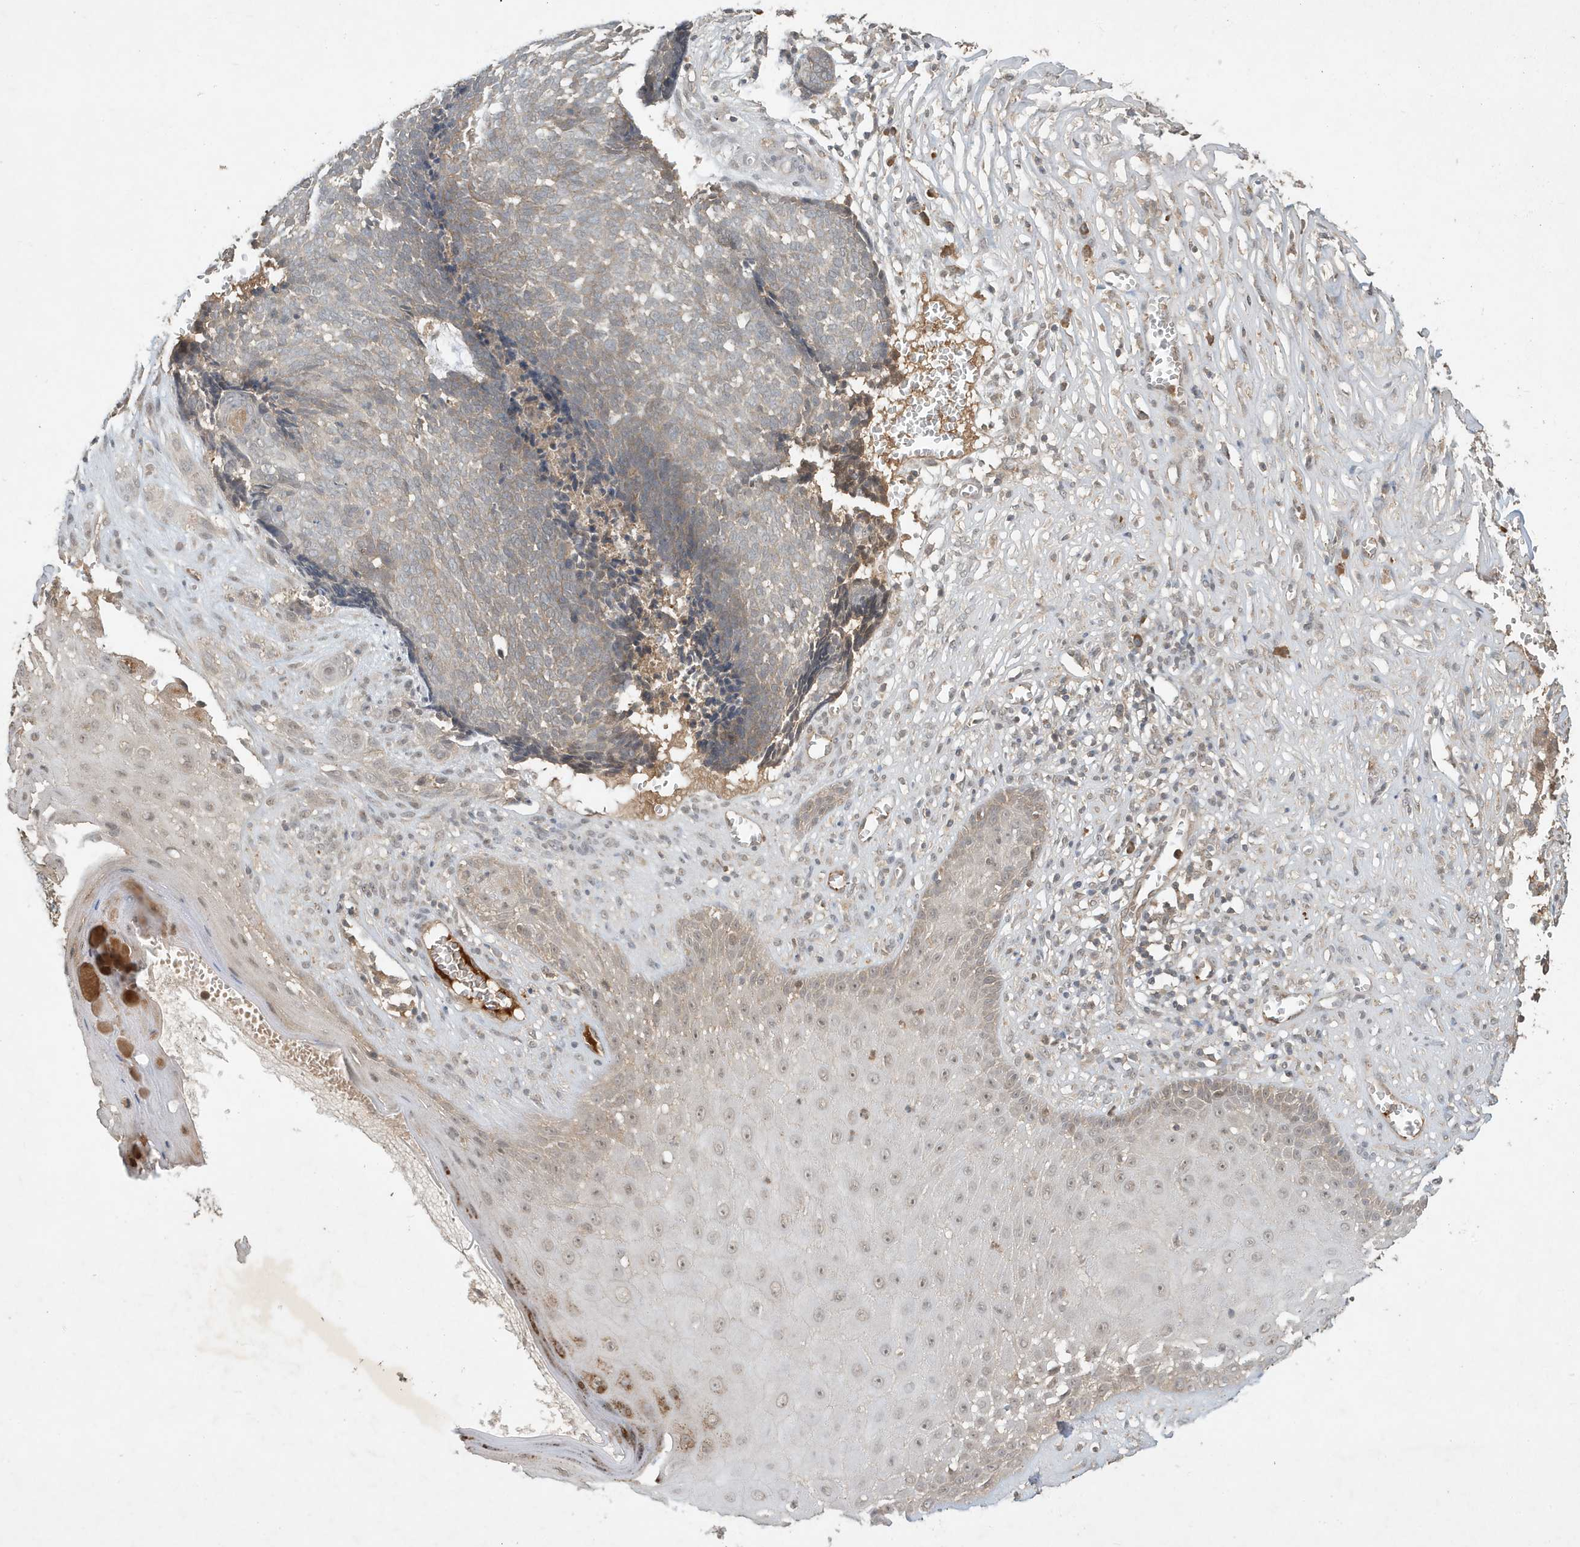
{"staining": {"intensity": "weak", "quantity": ">75%", "location": "cytoplasmic/membranous"}, "tissue": "skin cancer", "cell_type": "Tumor cells", "image_type": "cancer", "snomed": [{"axis": "morphology", "description": "Basal cell carcinoma"}, {"axis": "topography", "description": "Skin"}], "caption": "Immunohistochemical staining of human skin cancer shows low levels of weak cytoplasmic/membranous protein positivity in about >75% of tumor cells.", "gene": "ABCB9", "patient": {"sex": "male", "age": 84}}